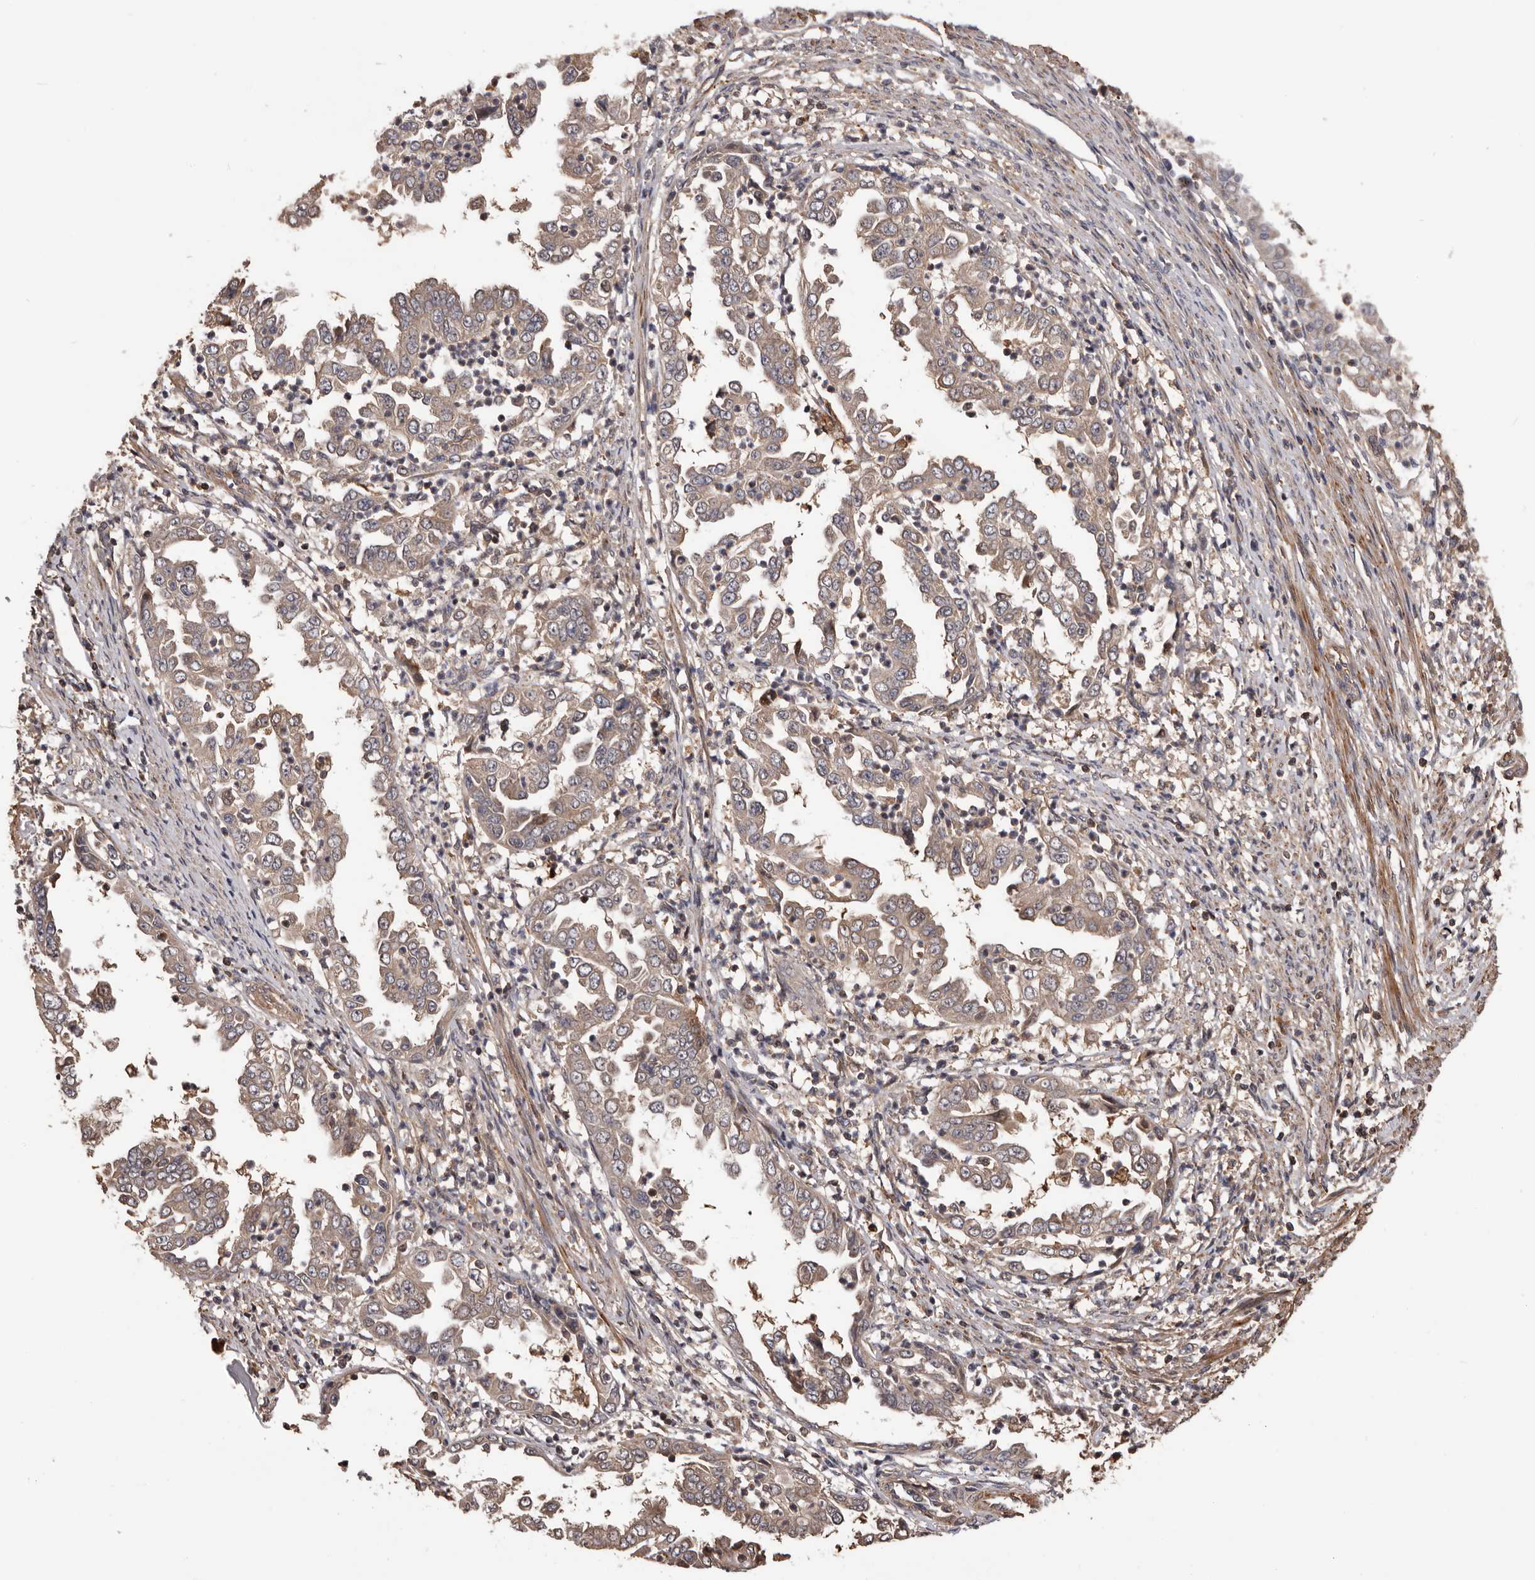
{"staining": {"intensity": "weak", "quantity": ">75%", "location": "cytoplasmic/membranous"}, "tissue": "endometrial cancer", "cell_type": "Tumor cells", "image_type": "cancer", "snomed": [{"axis": "morphology", "description": "Adenocarcinoma, NOS"}, {"axis": "topography", "description": "Endometrium"}], "caption": "Protein expression by immunohistochemistry (IHC) displays weak cytoplasmic/membranous positivity in approximately >75% of tumor cells in endometrial cancer.", "gene": "ADAMTS2", "patient": {"sex": "female", "age": 85}}